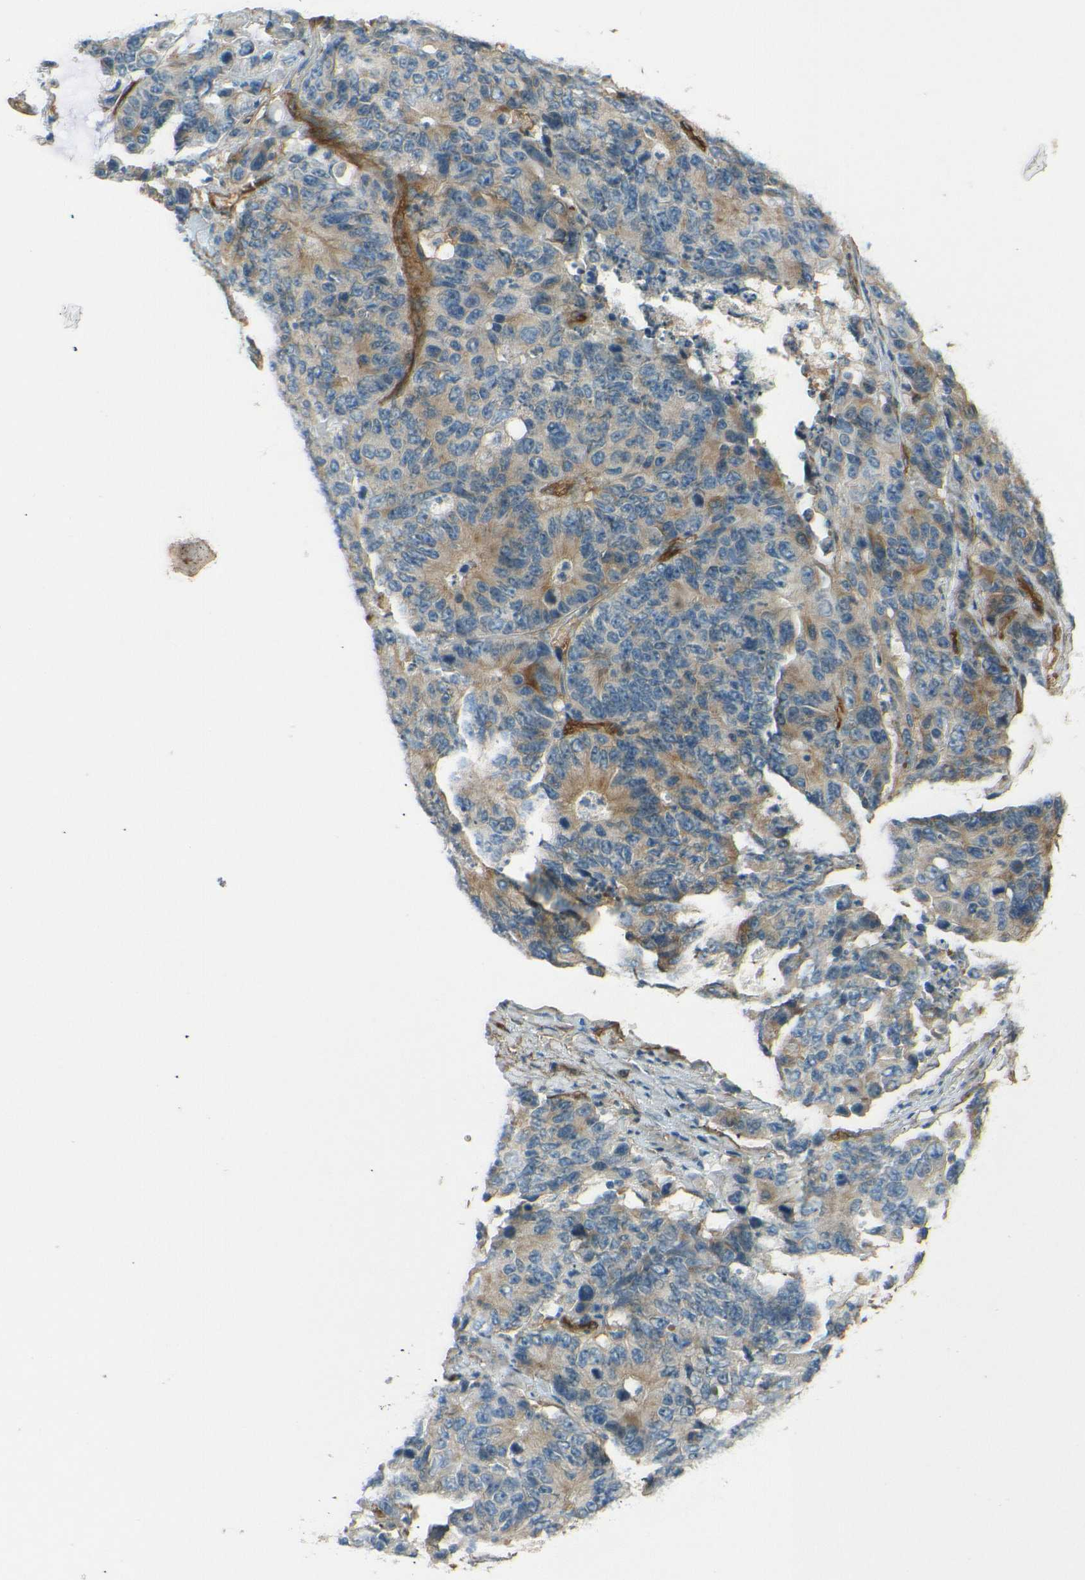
{"staining": {"intensity": "moderate", "quantity": ">75%", "location": "cytoplasmic/membranous"}, "tissue": "colorectal cancer", "cell_type": "Tumor cells", "image_type": "cancer", "snomed": [{"axis": "morphology", "description": "Adenocarcinoma, NOS"}, {"axis": "topography", "description": "Colon"}], "caption": "This is an image of immunohistochemistry (IHC) staining of colorectal adenocarcinoma, which shows moderate positivity in the cytoplasmic/membranous of tumor cells.", "gene": "ENTPD1", "patient": {"sex": "female", "age": 86}}